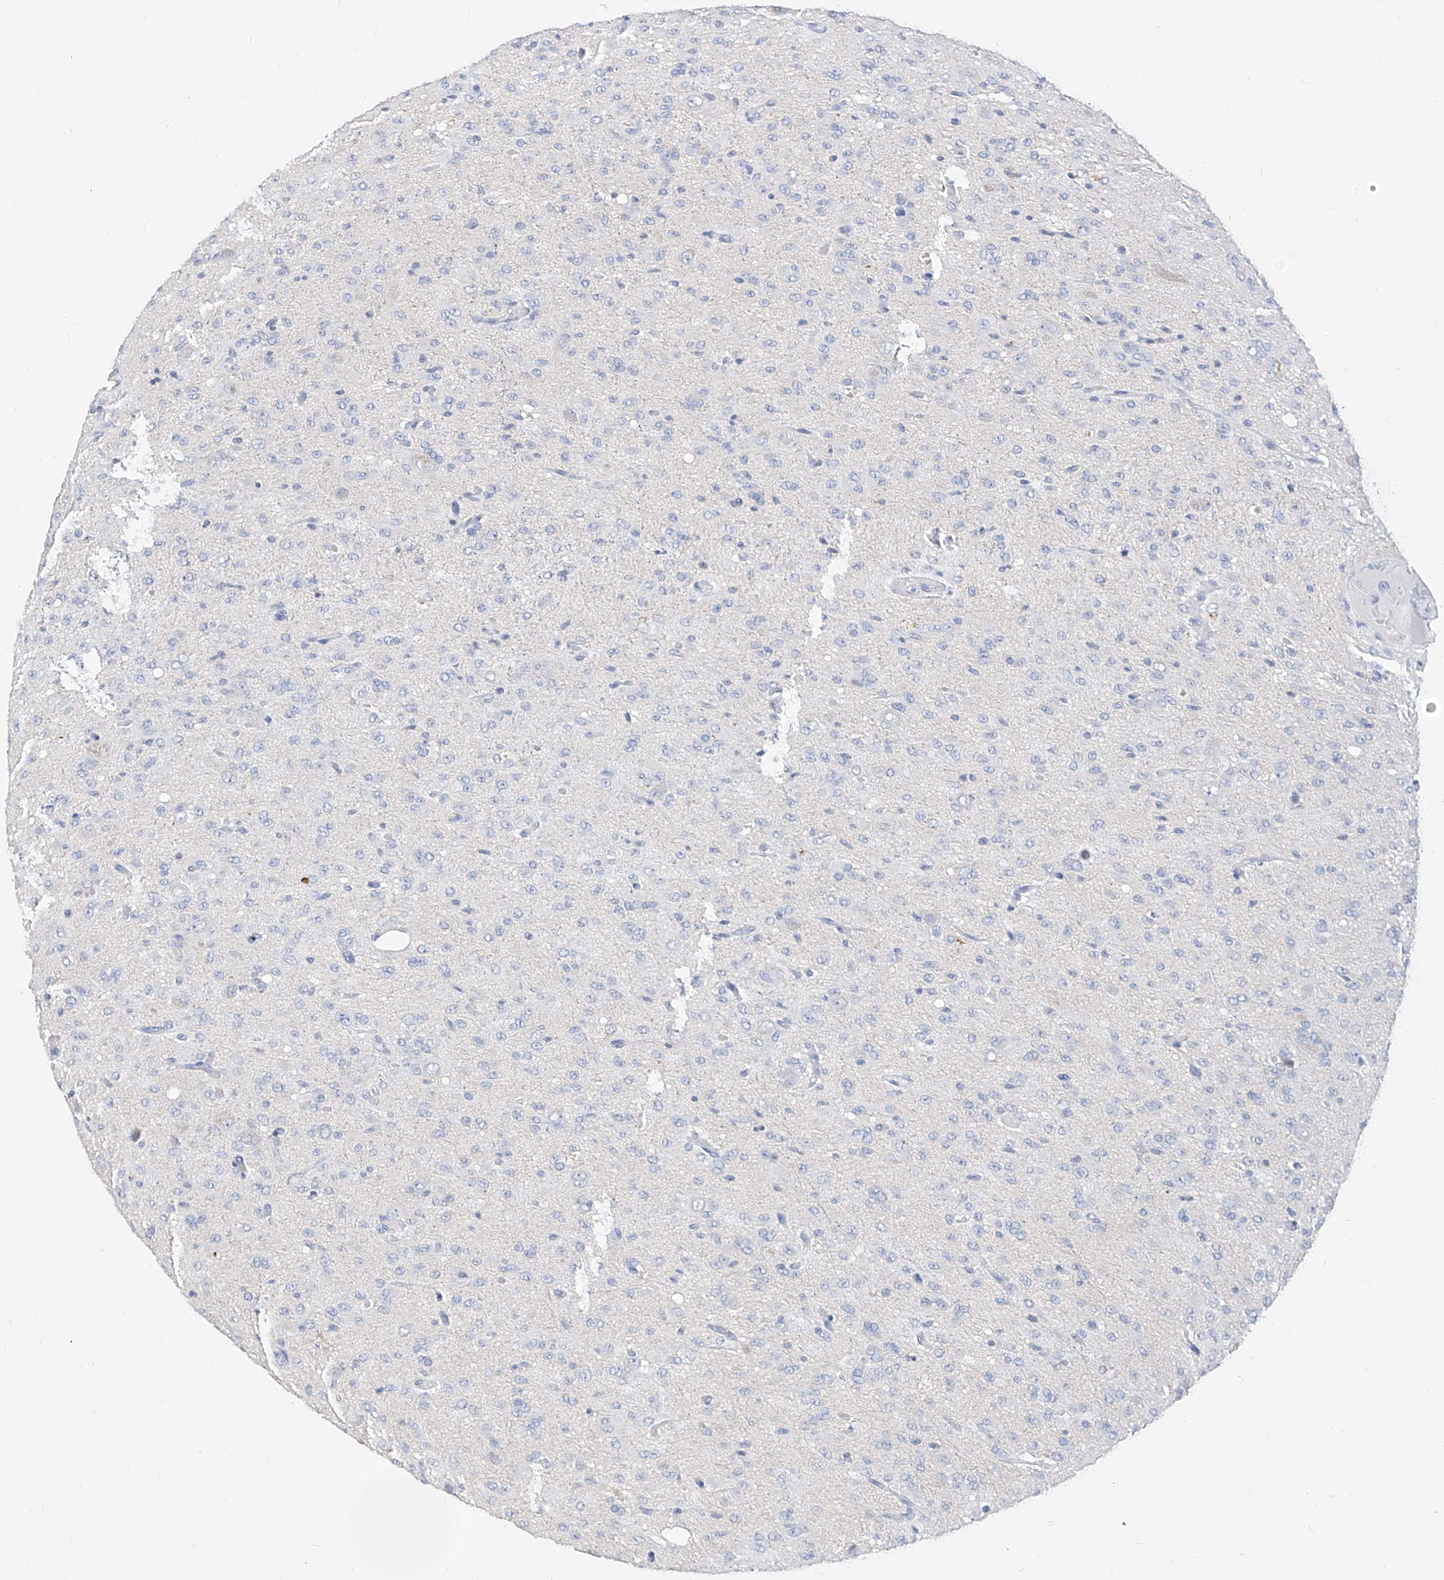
{"staining": {"intensity": "negative", "quantity": "none", "location": "none"}, "tissue": "glioma", "cell_type": "Tumor cells", "image_type": "cancer", "snomed": [{"axis": "morphology", "description": "Glioma, malignant, High grade"}, {"axis": "topography", "description": "Brain"}], "caption": "This is a image of IHC staining of malignant glioma (high-grade), which shows no expression in tumor cells. The staining is performed using DAB brown chromogen with nuclei counter-stained in using hematoxylin.", "gene": "ZZEF1", "patient": {"sex": "female", "age": 59}}